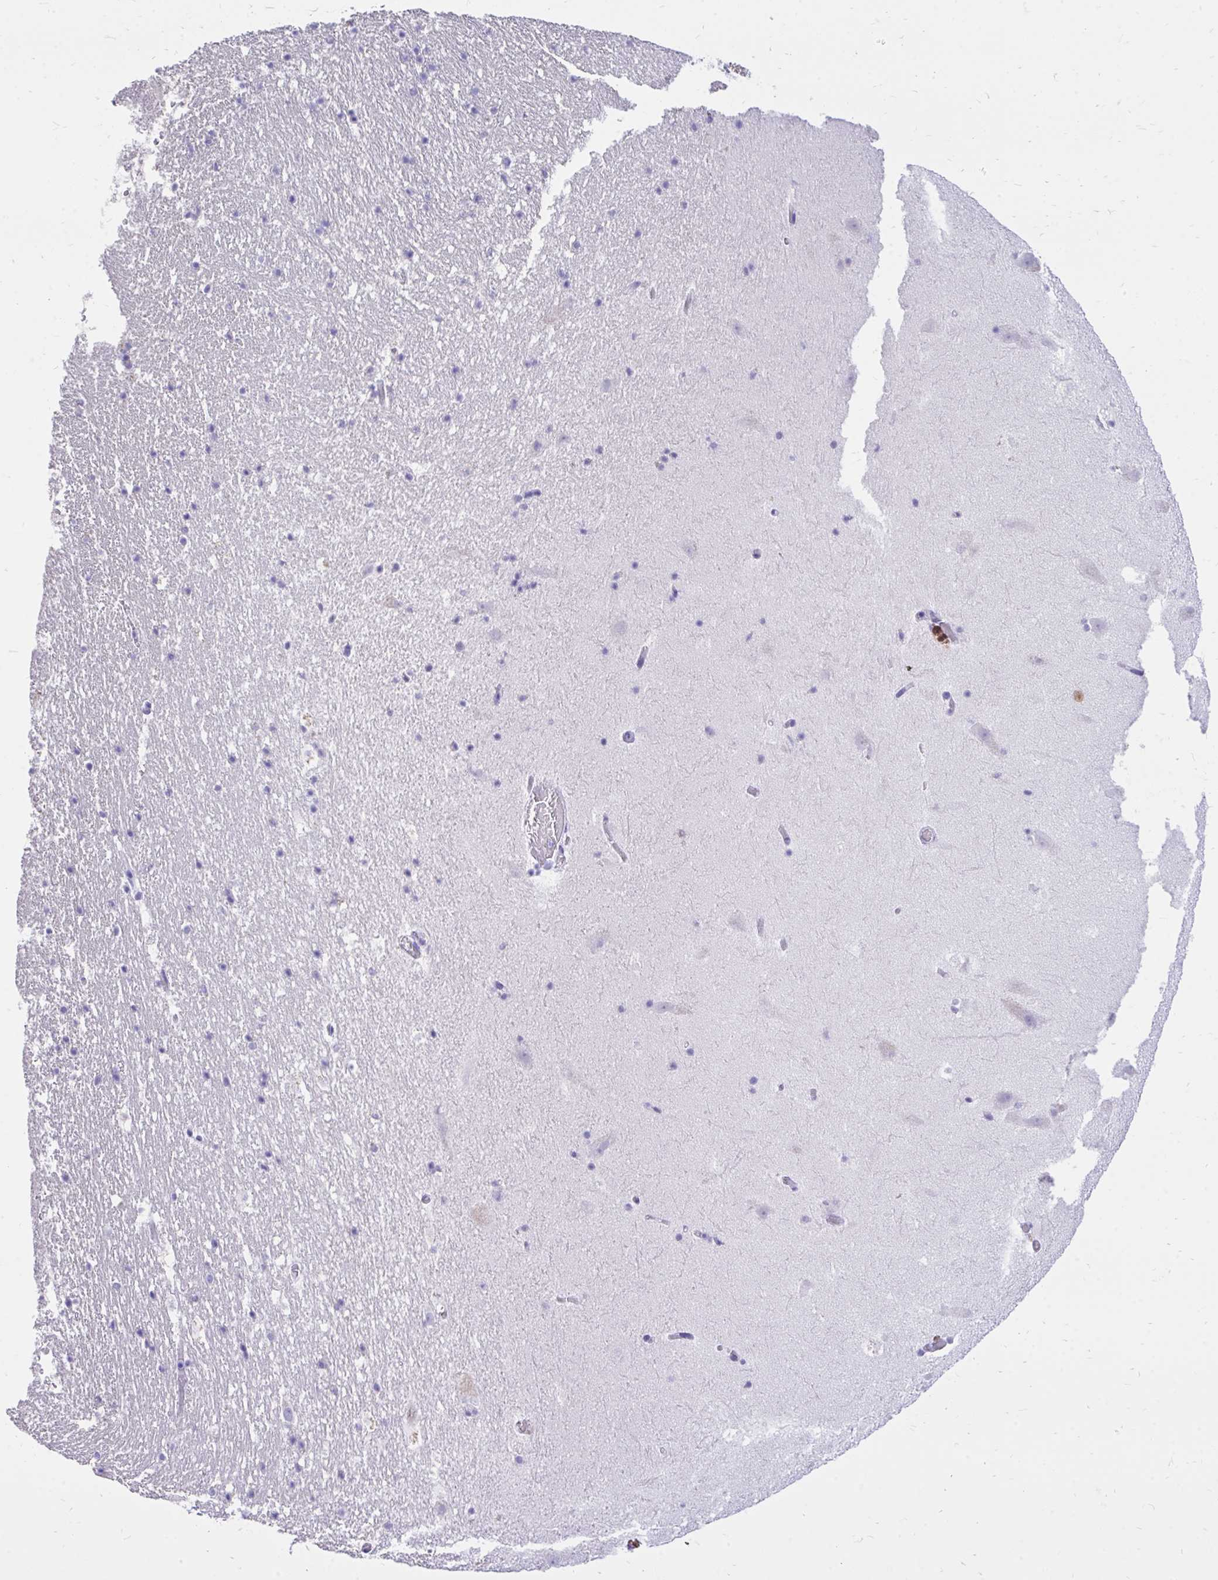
{"staining": {"intensity": "negative", "quantity": "none", "location": "none"}, "tissue": "hippocampus", "cell_type": "Glial cells", "image_type": "normal", "snomed": [{"axis": "morphology", "description": "Normal tissue, NOS"}, {"axis": "topography", "description": "Hippocampus"}], "caption": "IHC image of benign hippocampus stained for a protein (brown), which displays no positivity in glial cells. (Stains: DAB (3,3'-diaminobenzidine) immunohistochemistry with hematoxylin counter stain, Microscopy: brightfield microscopy at high magnification).", "gene": "MON1A", "patient": {"sex": "female", "age": 42}}